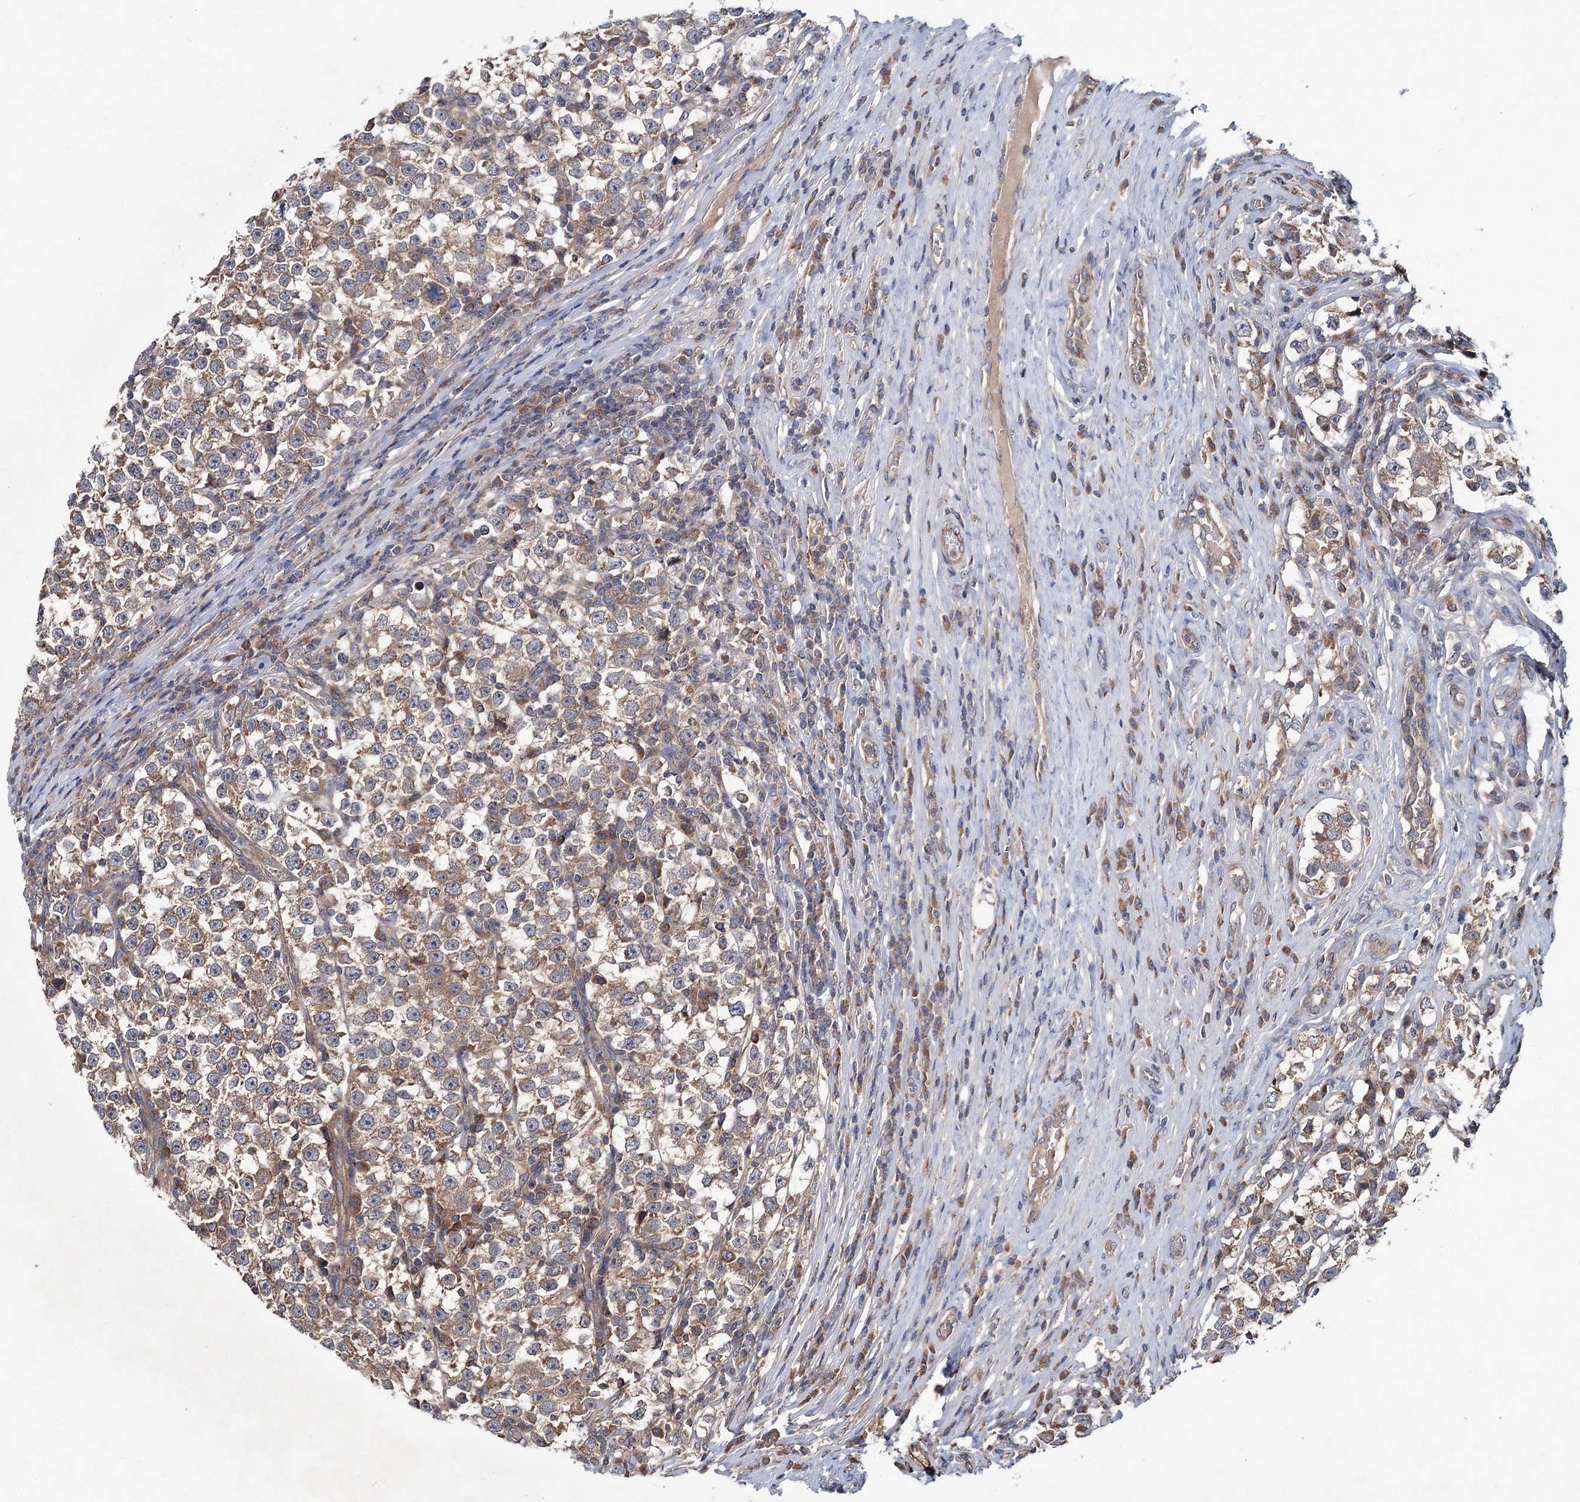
{"staining": {"intensity": "moderate", "quantity": ">75%", "location": "cytoplasmic/membranous"}, "tissue": "testis cancer", "cell_type": "Tumor cells", "image_type": "cancer", "snomed": [{"axis": "morphology", "description": "Normal tissue, NOS"}, {"axis": "morphology", "description": "Seminoma, NOS"}, {"axis": "topography", "description": "Testis"}], "caption": "About >75% of tumor cells in testis cancer exhibit moderate cytoplasmic/membranous protein staining as visualized by brown immunohistochemical staining.", "gene": "MTRR", "patient": {"sex": "male", "age": 43}}